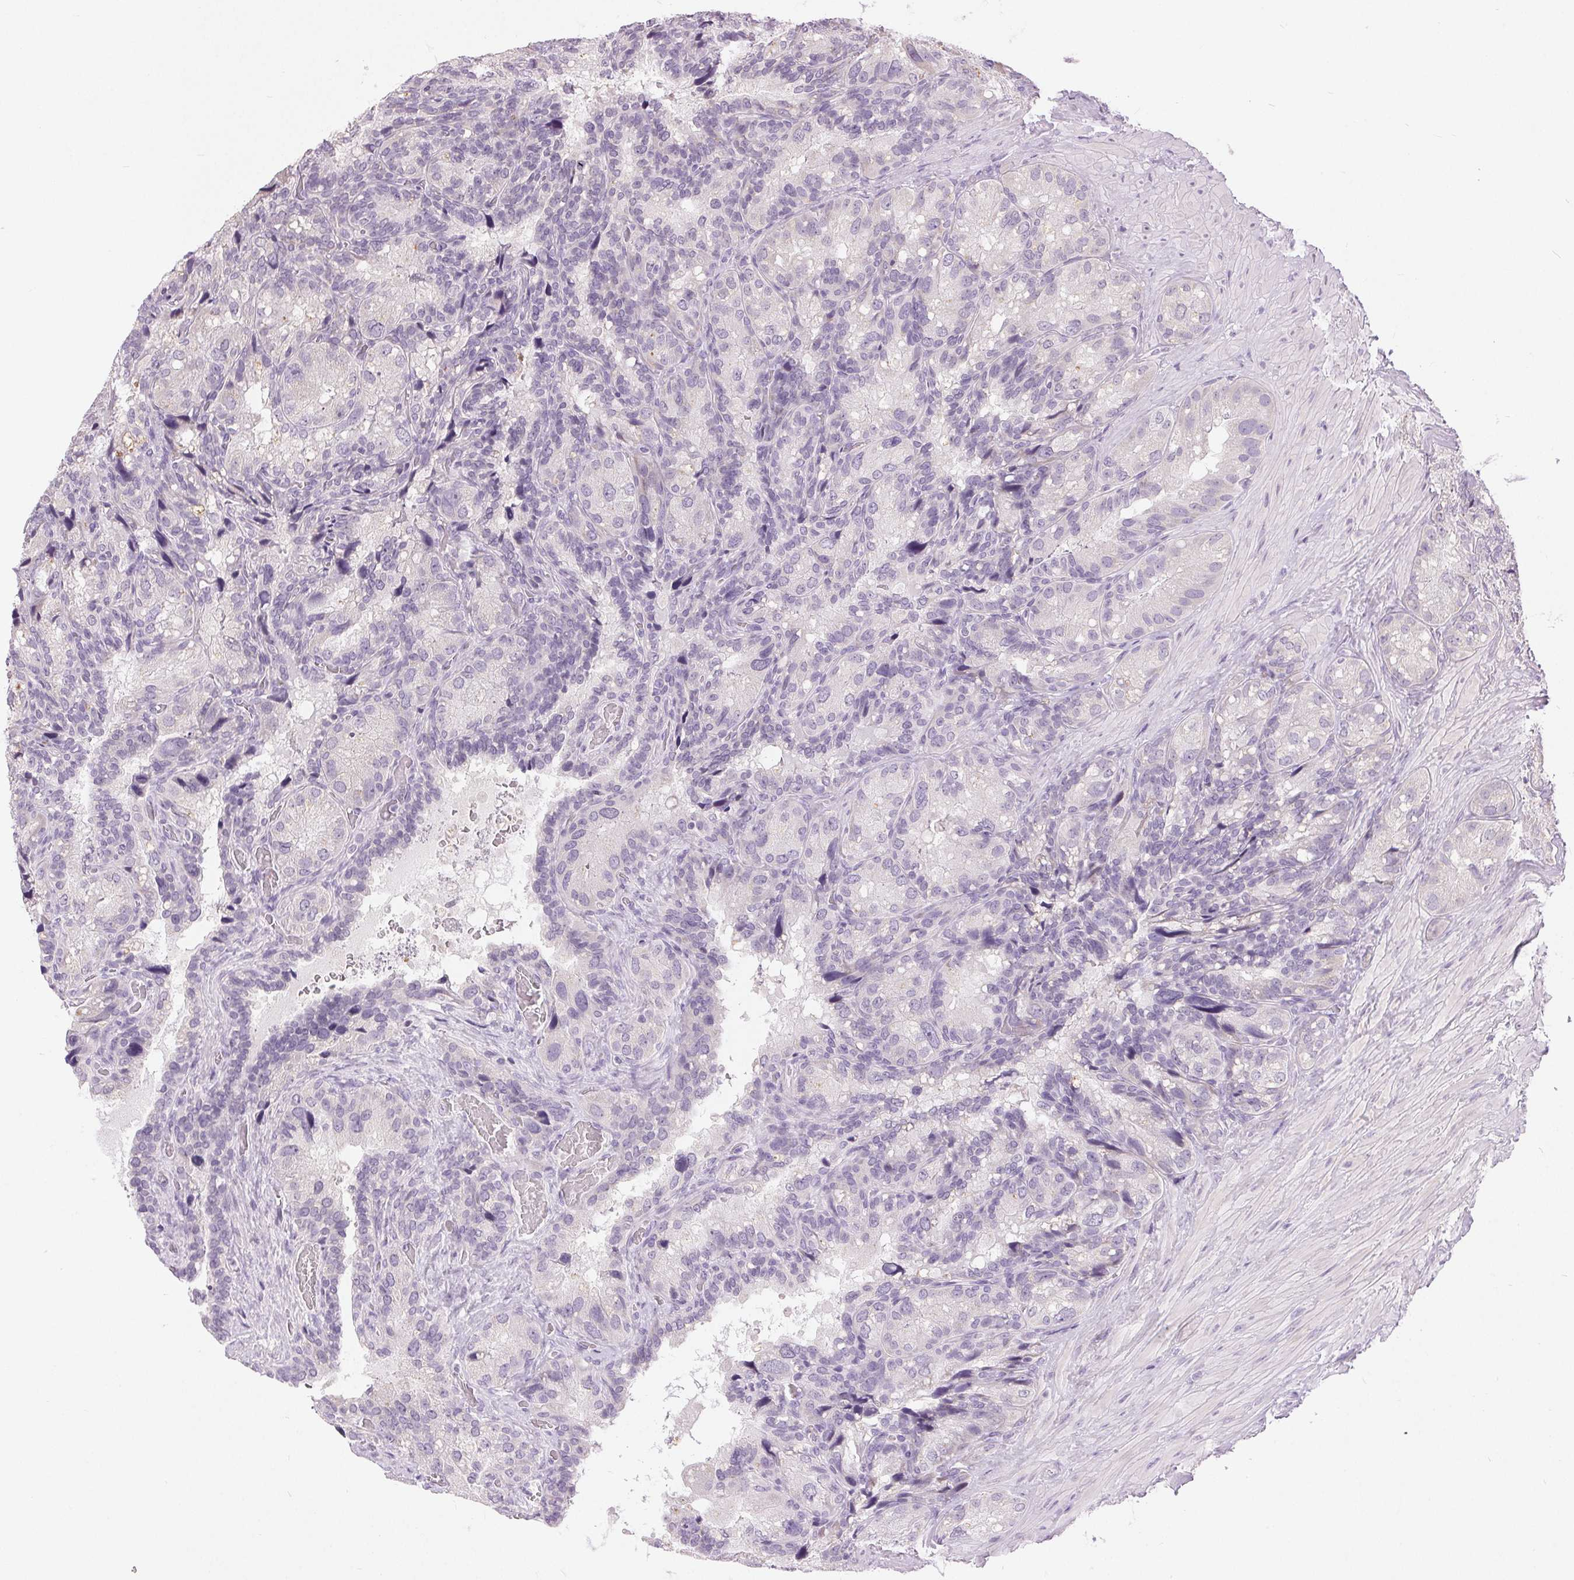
{"staining": {"intensity": "negative", "quantity": "none", "location": "none"}, "tissue": "seminal vesicle", "cell_type": "Glandular cells", "image_type": "normal", "snomed": [{"axis": "morphology", "description": "Normal tissue, NOS"}, {"axis": "topography", "description": "Seminal veicle"}], "caption": "Image shows no protein staining in glandular cells of unremarkable seminal vesicle. (Brightfield microscopy of DAB IHC at high magnification).", "gene": "DSG3", "patient": {"sex": "male", "age": 60}}